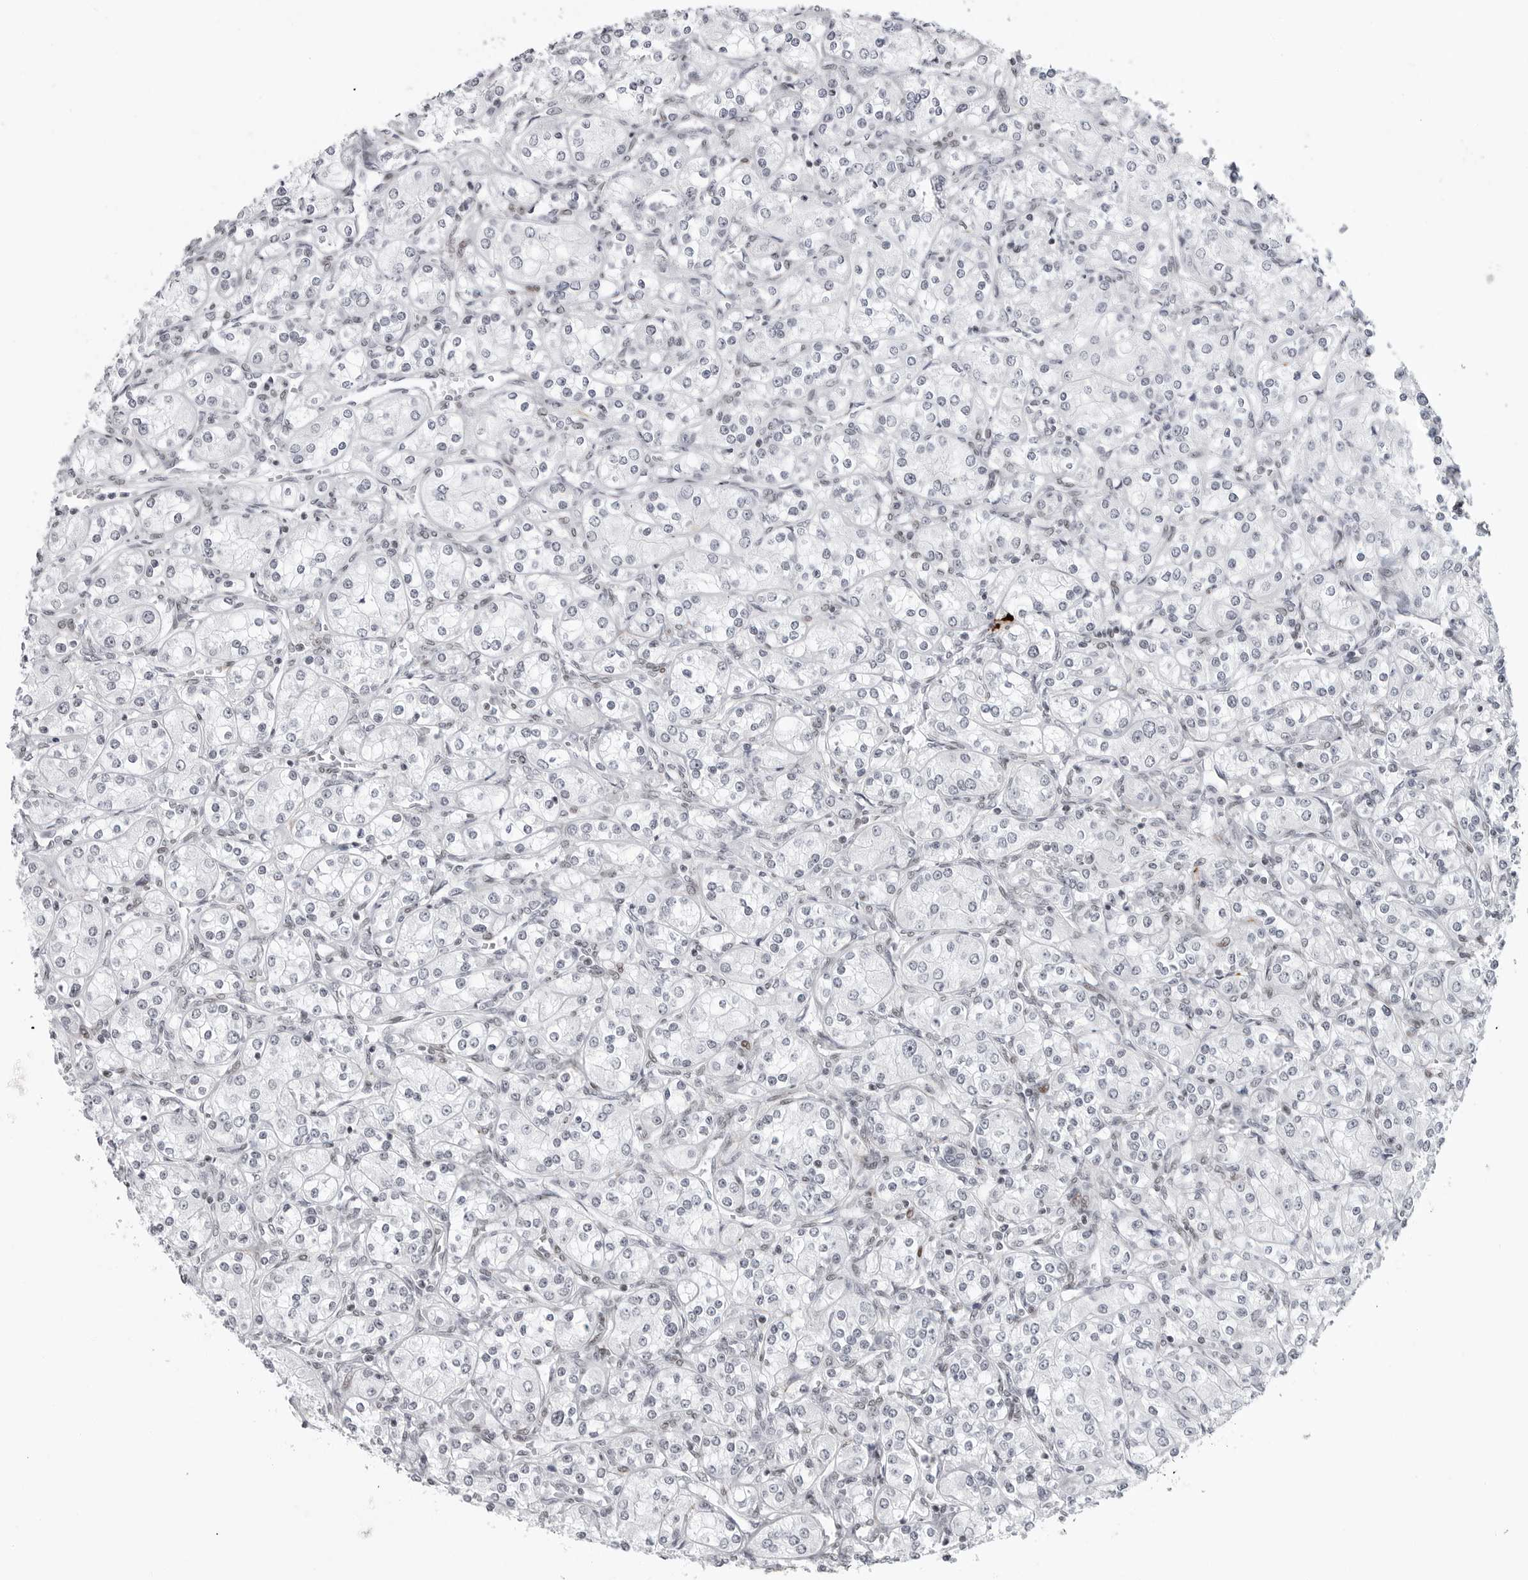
{"staining": {"intensity": "negative", "quantity": "none", "location": "none"}, "tissue": "renal cancer", "cell_type": "Tumor cells", "image_type": "cancer", "snomed": [{"axis": "morphology", "description": "Adenocarcinoma, NOS"}, {"axis": "topography", "description": "Kidney"}], "caption": "This histopathology image is of renal cancer (adenocarcinoma) stained with immunohistochemistry (IHC) to label a protein in brown with the nuclei are counter-stained blue. There is no positivity in tumor cells. (Brightfield microscopy of DAB immunohistochemistry (IHC) at high magnification).", "gene": "TRIM66", "patient": {"sex": "male", "age": 77}}